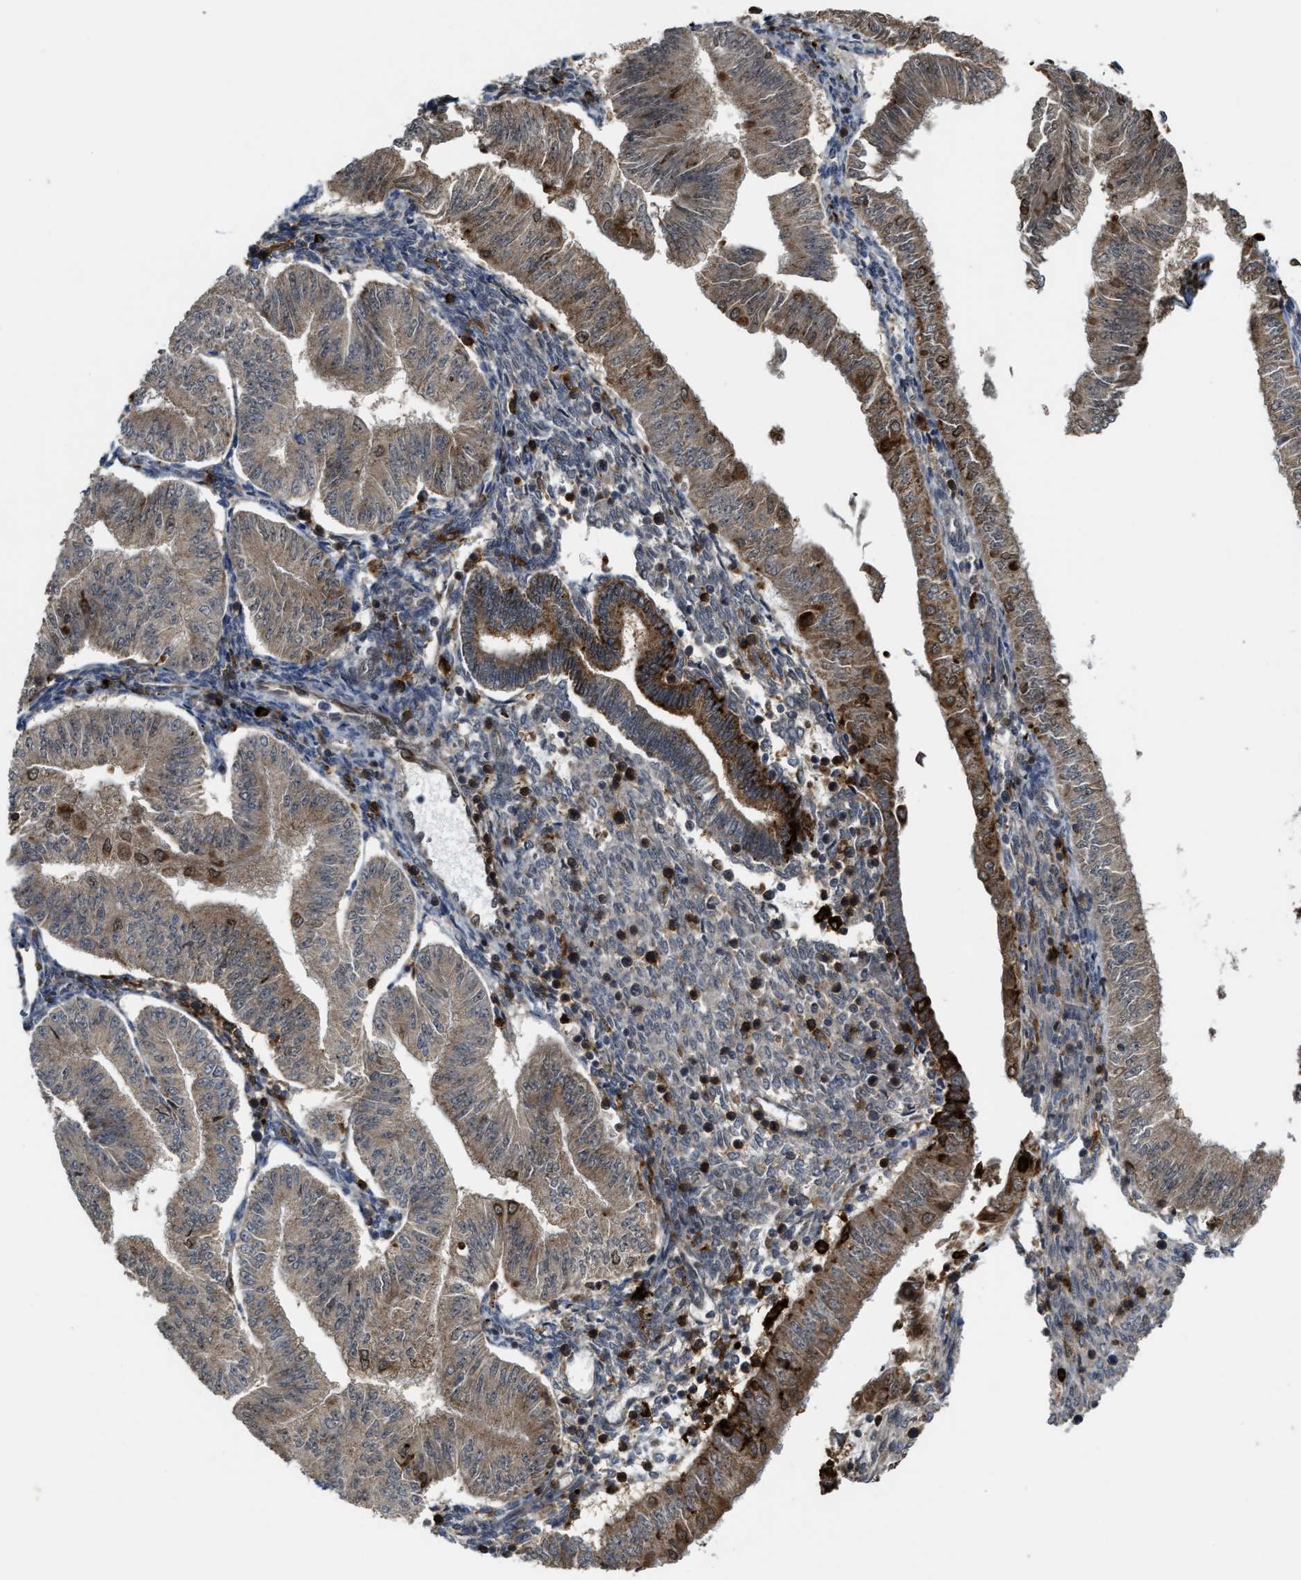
{"staining": {"intensity": "moderate", "quantity": ">75%", "location": "cytoplasmic/membranous"}, "tissue": "endometrial cancer", "cell_type": "Tumor cells", "image_type": "cancer", "snomed": [{"axis": "morphology", "description": "Normal tissue, NOS"}, {"axis": "morphology", "description": "Adenocarcinoma, NOS"}, {"axis": "topography", "description": "Endometrium"}], "caption": "Moderate cytoplasmic/membranous expression is appreciated in approximately >75% of tumor cells in endometrial adenocarcinoma. The staining was performed using DAB to visualize the protein expression in brown, while the nuclei were stained in blue with hematoxylin (Magnification: 20x).", "gene": "ZNF250", "patient": {"sex": "female", "age": 53}}